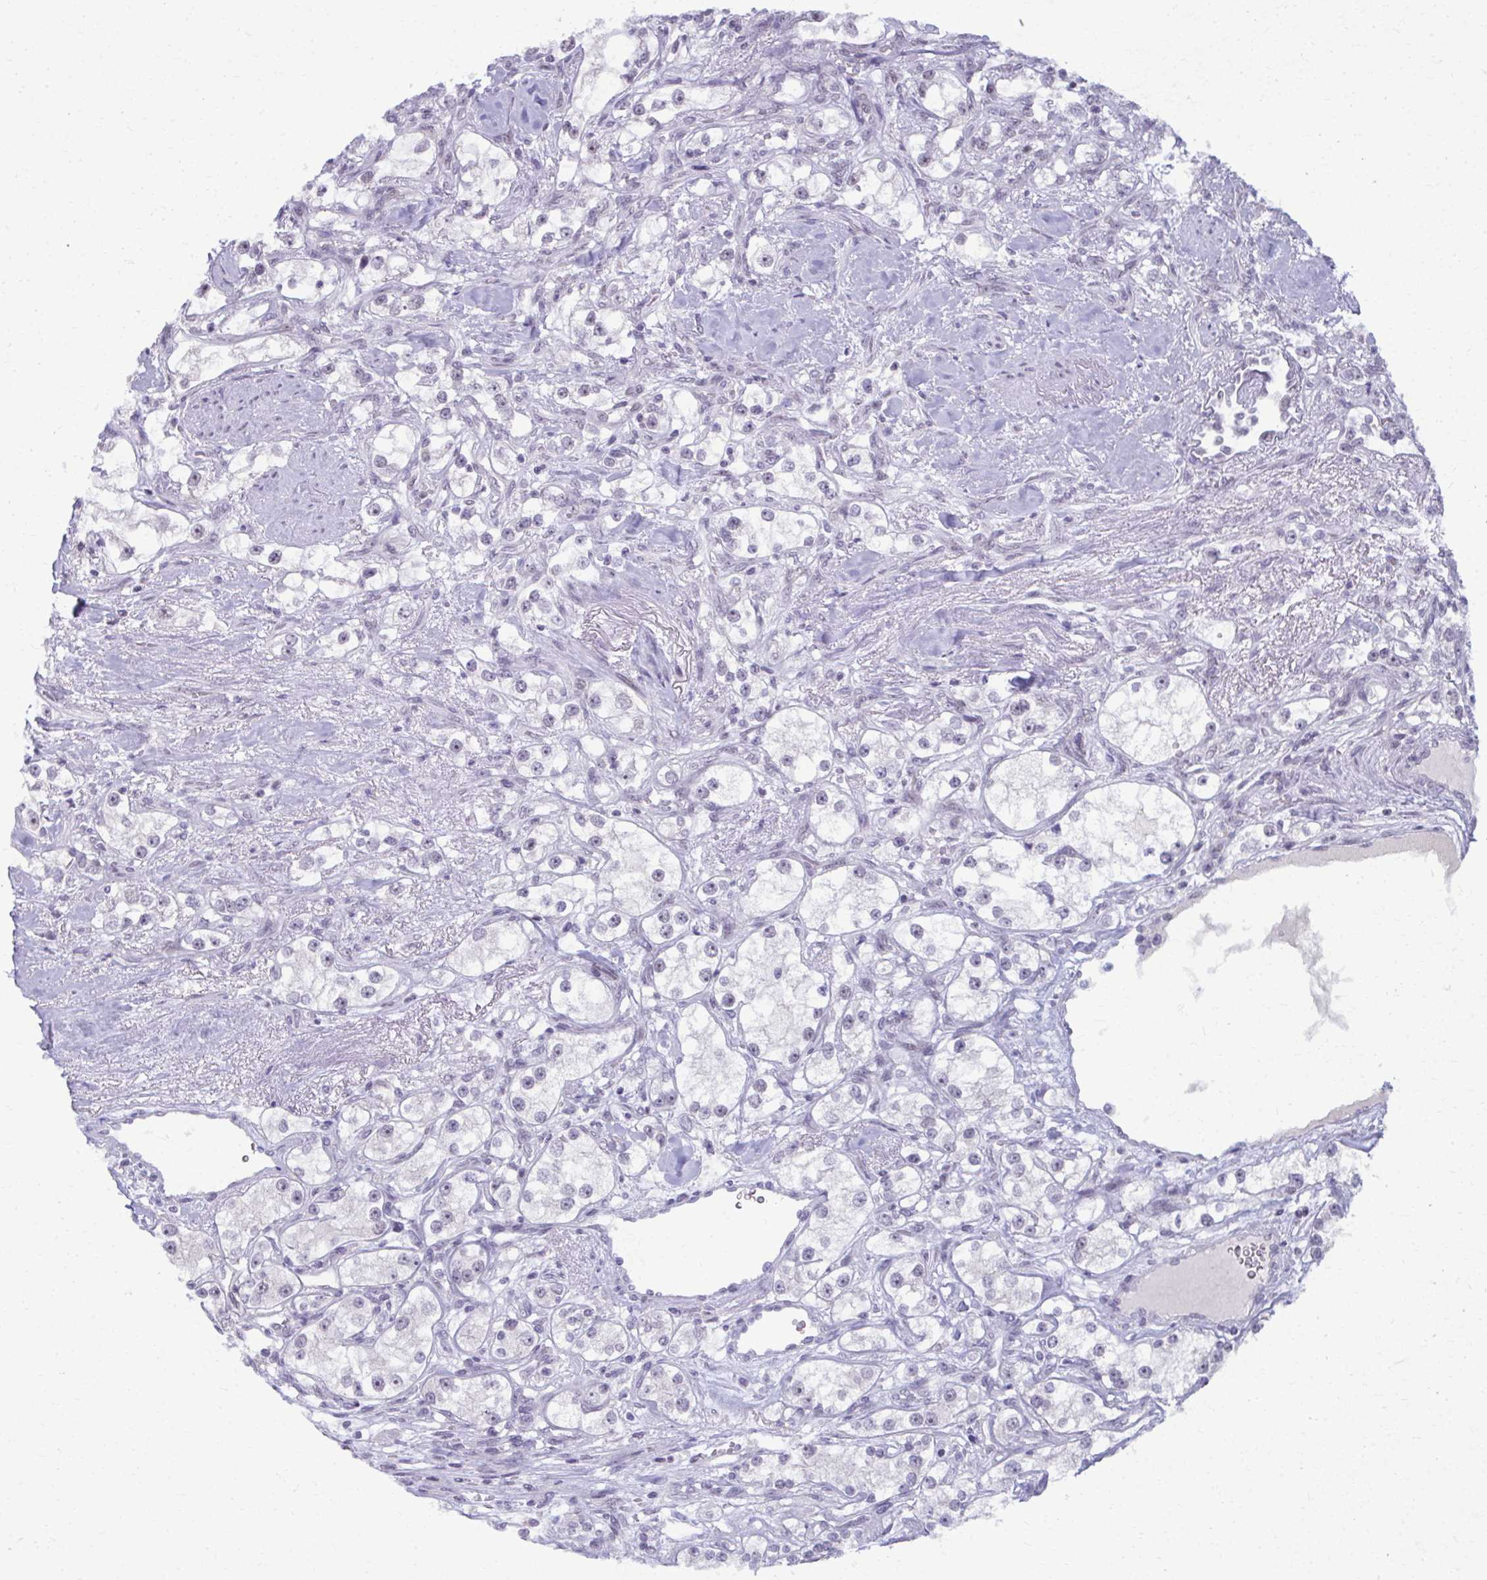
{"staining": {"intensity": "negative", "quantity": "none", "location": "none"}, "tissue": "renal cancer", "cell_type": "Tumor cells", "image_type": "cancer", "snomed": [{"axis": "morphology", "description": "Adenocarcinoma, NOS"}, {"axis": "topography", "description": "Kidney"}], "caption": "A high-resolution image shows immunohistochemistry (IHC) staining of renal adenocarcinoma, which shows no significant staining in tumor cells.", "gene": "MAF1", "patient": {"sex": "male", "age": 77}}